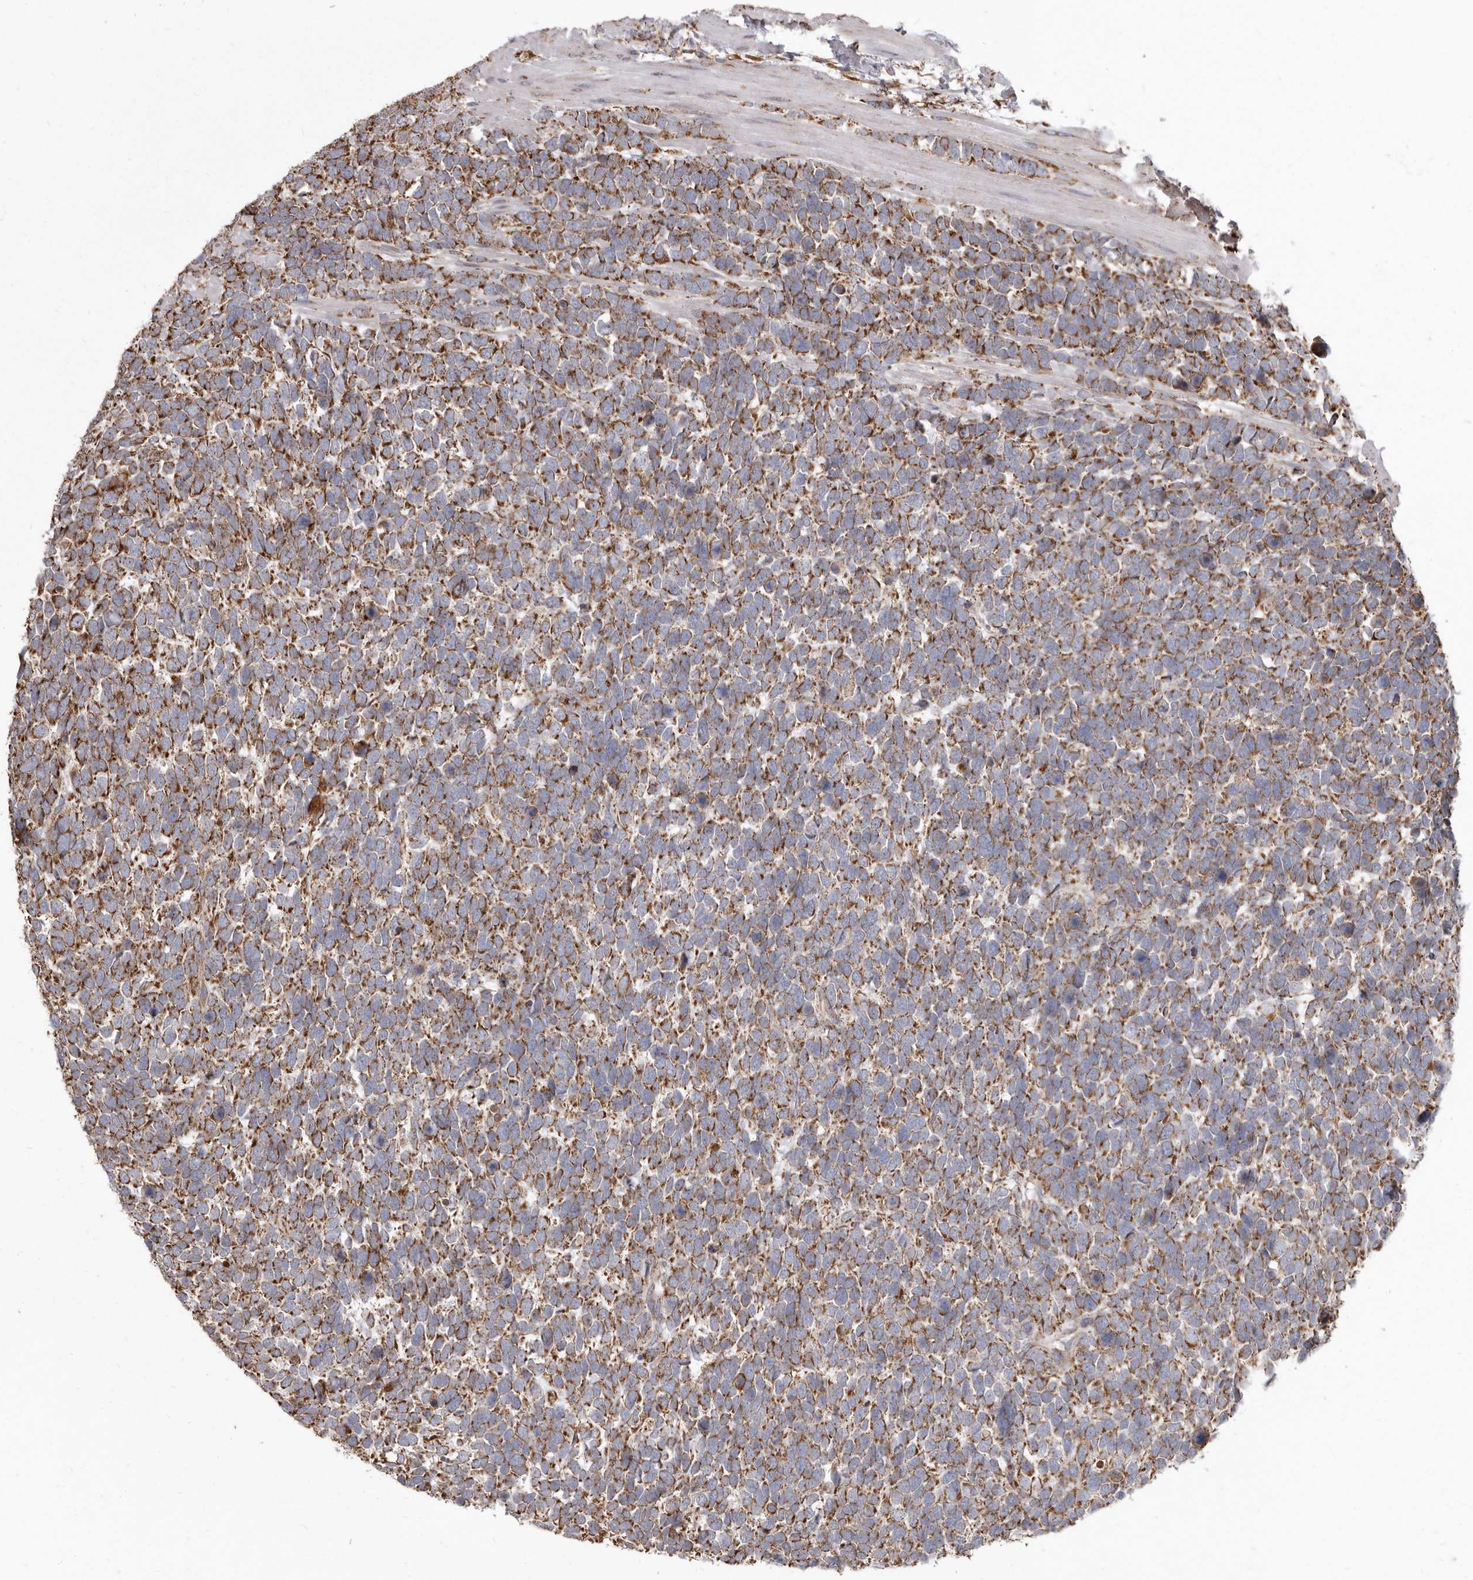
{"staining": {"intensity": "strong", "quantity": ">75%", "location": "cytoplasmic/membranous"}, "tissue": "urothelial cancer", "cell_type": "Tumor cells", "image_type": "cancer", "snomed": [{"axis": "morphology", "description": "Urothelial carcinoma, High grade"}, {"axis": "topography", "description": "Urinary bladder"}], "caption": "An image of urothelial cancer stained for a protein demonstrates strong cytoplasmic/membranous brown staining in tumor cells.", "gene": "CDK5RAP3", "patient": {"sex": "female", "age": 82}}